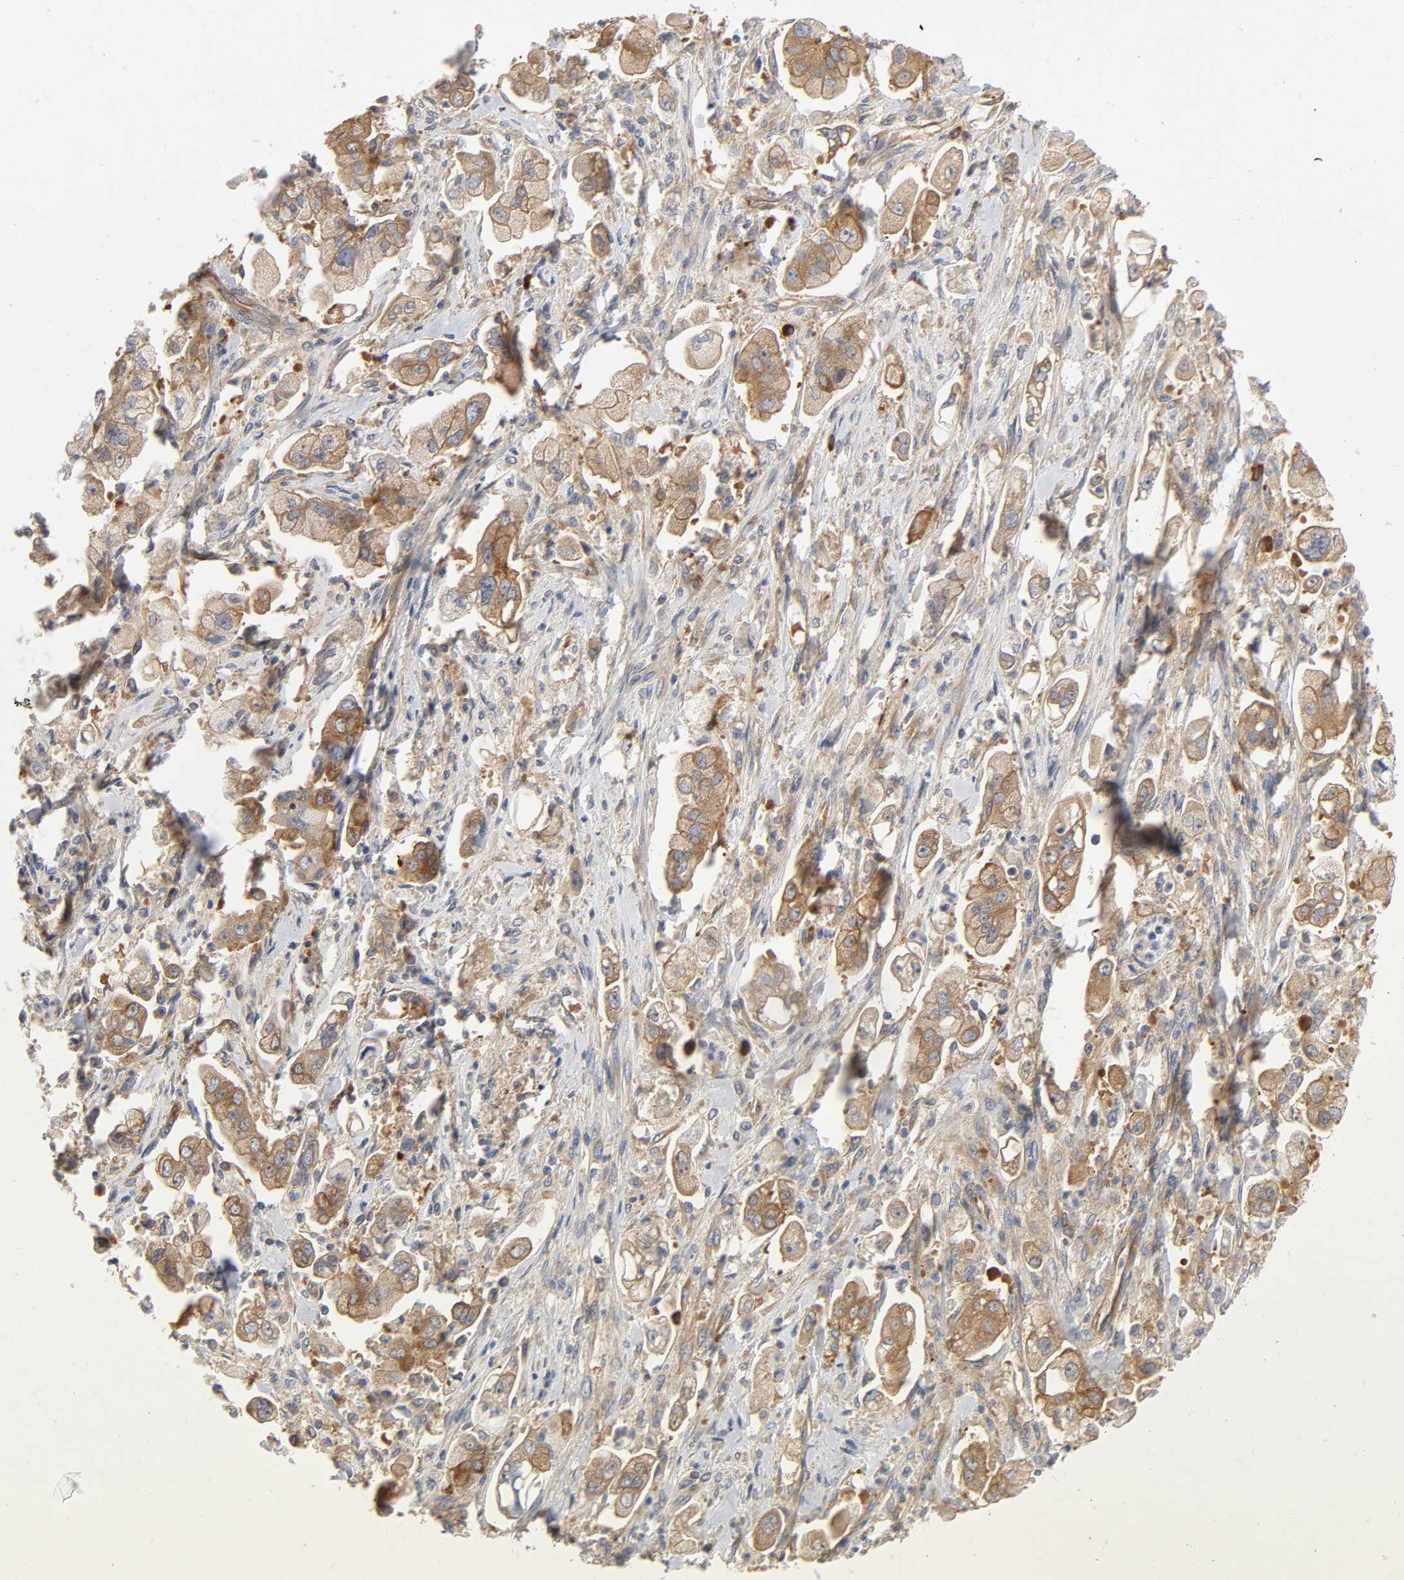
{"staining": {"intensity": "moderate", "quantity": ">75%", "location": "cytoplasmic/membranous"}, "tissue": "stomach cancer", "cell_type": "Tumor cells", "image_type": "cancer", "snomed": [{"axis": "morphology", "description": "Adenocarcinoma, NOS"}, {"axis": "topography", "description": "Stomach"}], "caption": "Immunohistochemical staining of human stomach cancer (adenocarcinoma) reveals medium levels of moderate cytoplasmic/membranous protein expression in approximately >75% of tumor cells.", "gene": "SCHIP1", "patient": {"sex": "male", "age": 62}}